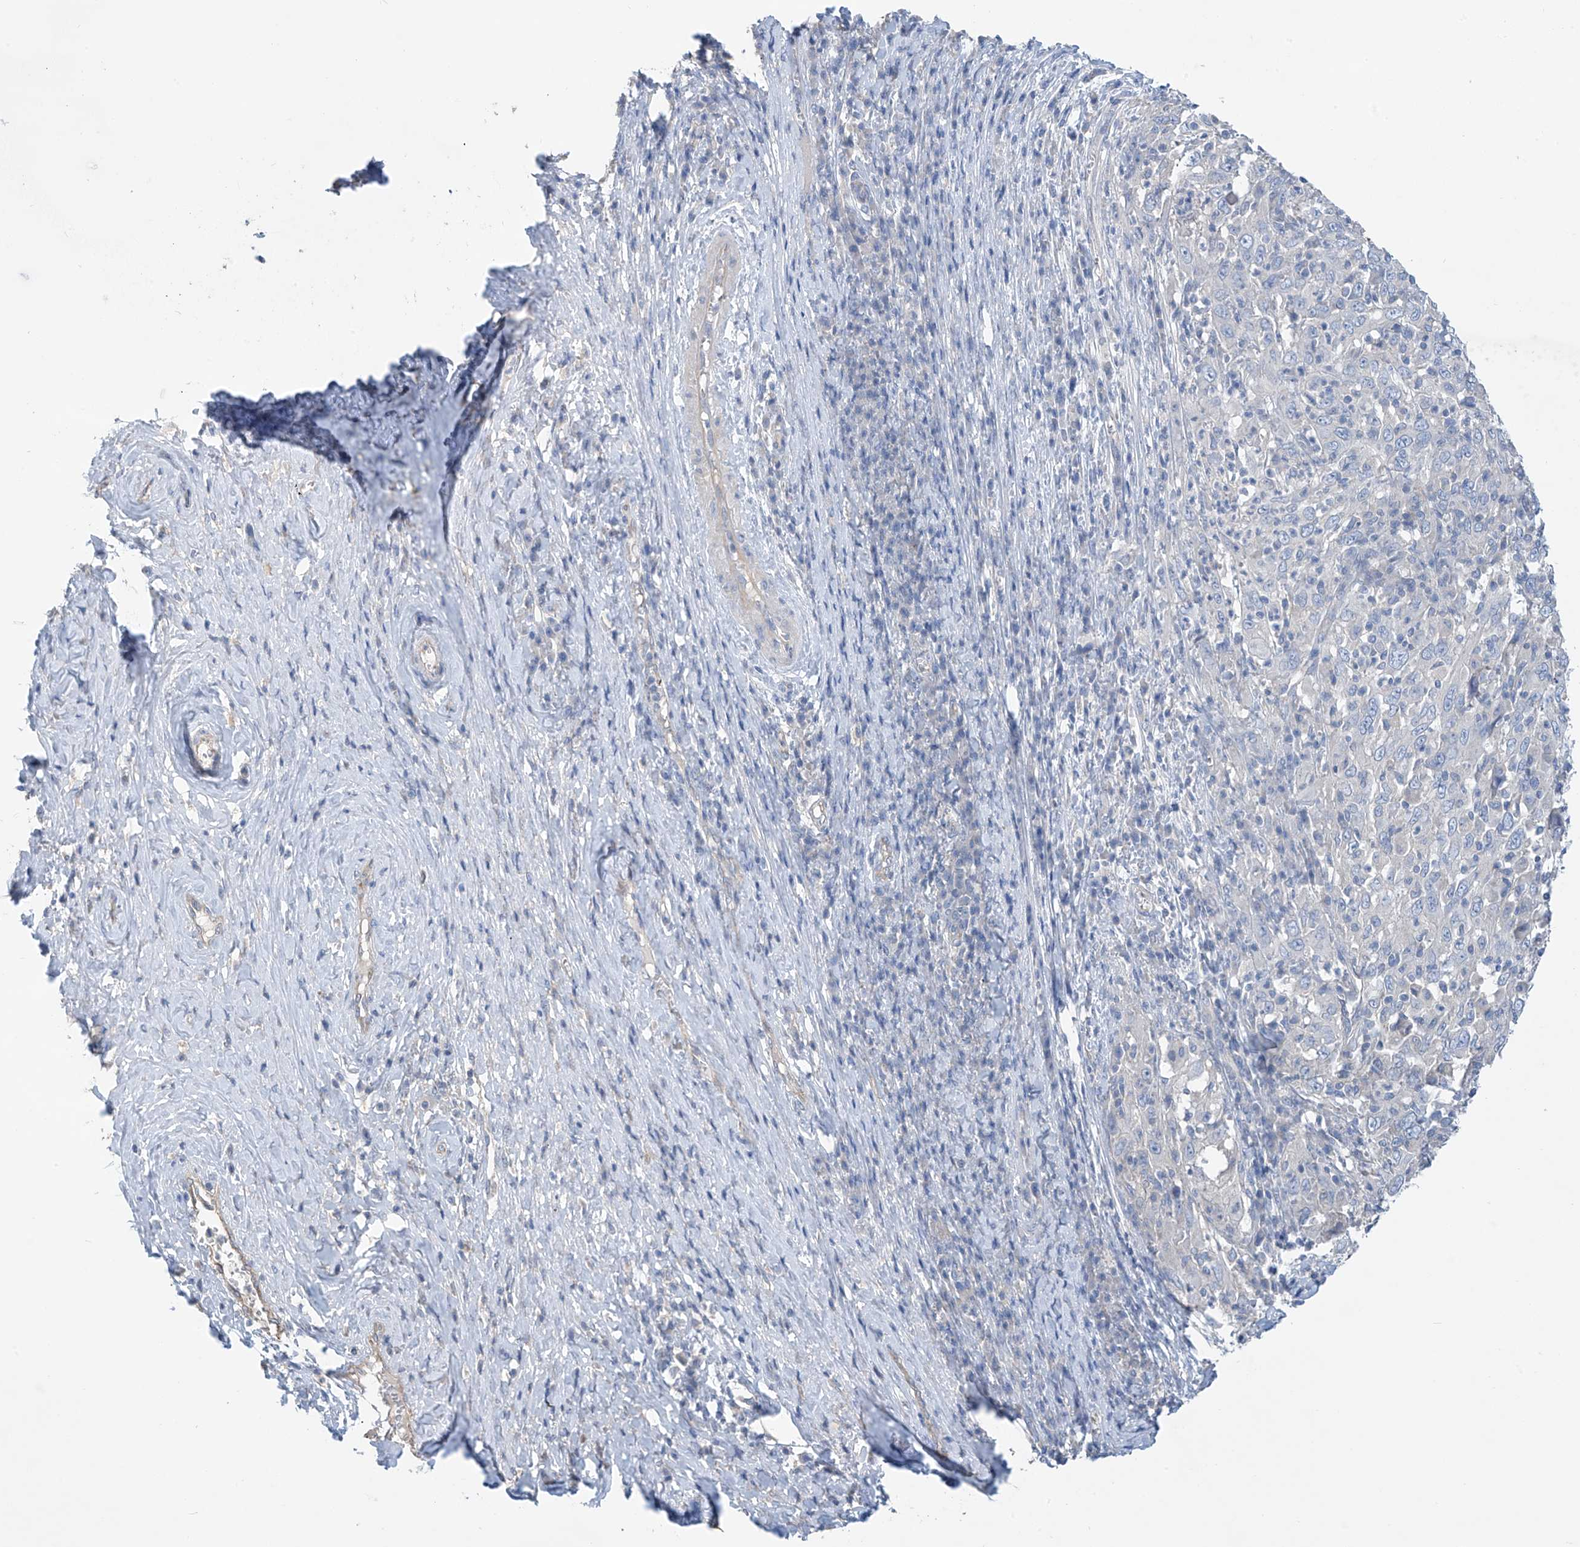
{"staining": {"intensity": "negative", "quantity": "none", "location": "none"}, "tissue": "cervical cancer", "cell_type": "Tumor cells", "image_type": "cancer", "snomed": [{"axis": "morphology", "description": "Squamous cell carcinoma, NOS"}, {"axis": "topography", "description": "Cervix"}], "caption": "DAB (3,3'-diaminobenzidine) immunohistochemical staining of human cervical cancer demonstrates no significant staining in tumor cells.", "gene": "PHACTR4", "patient": {"sex": "female", "age": 46}}